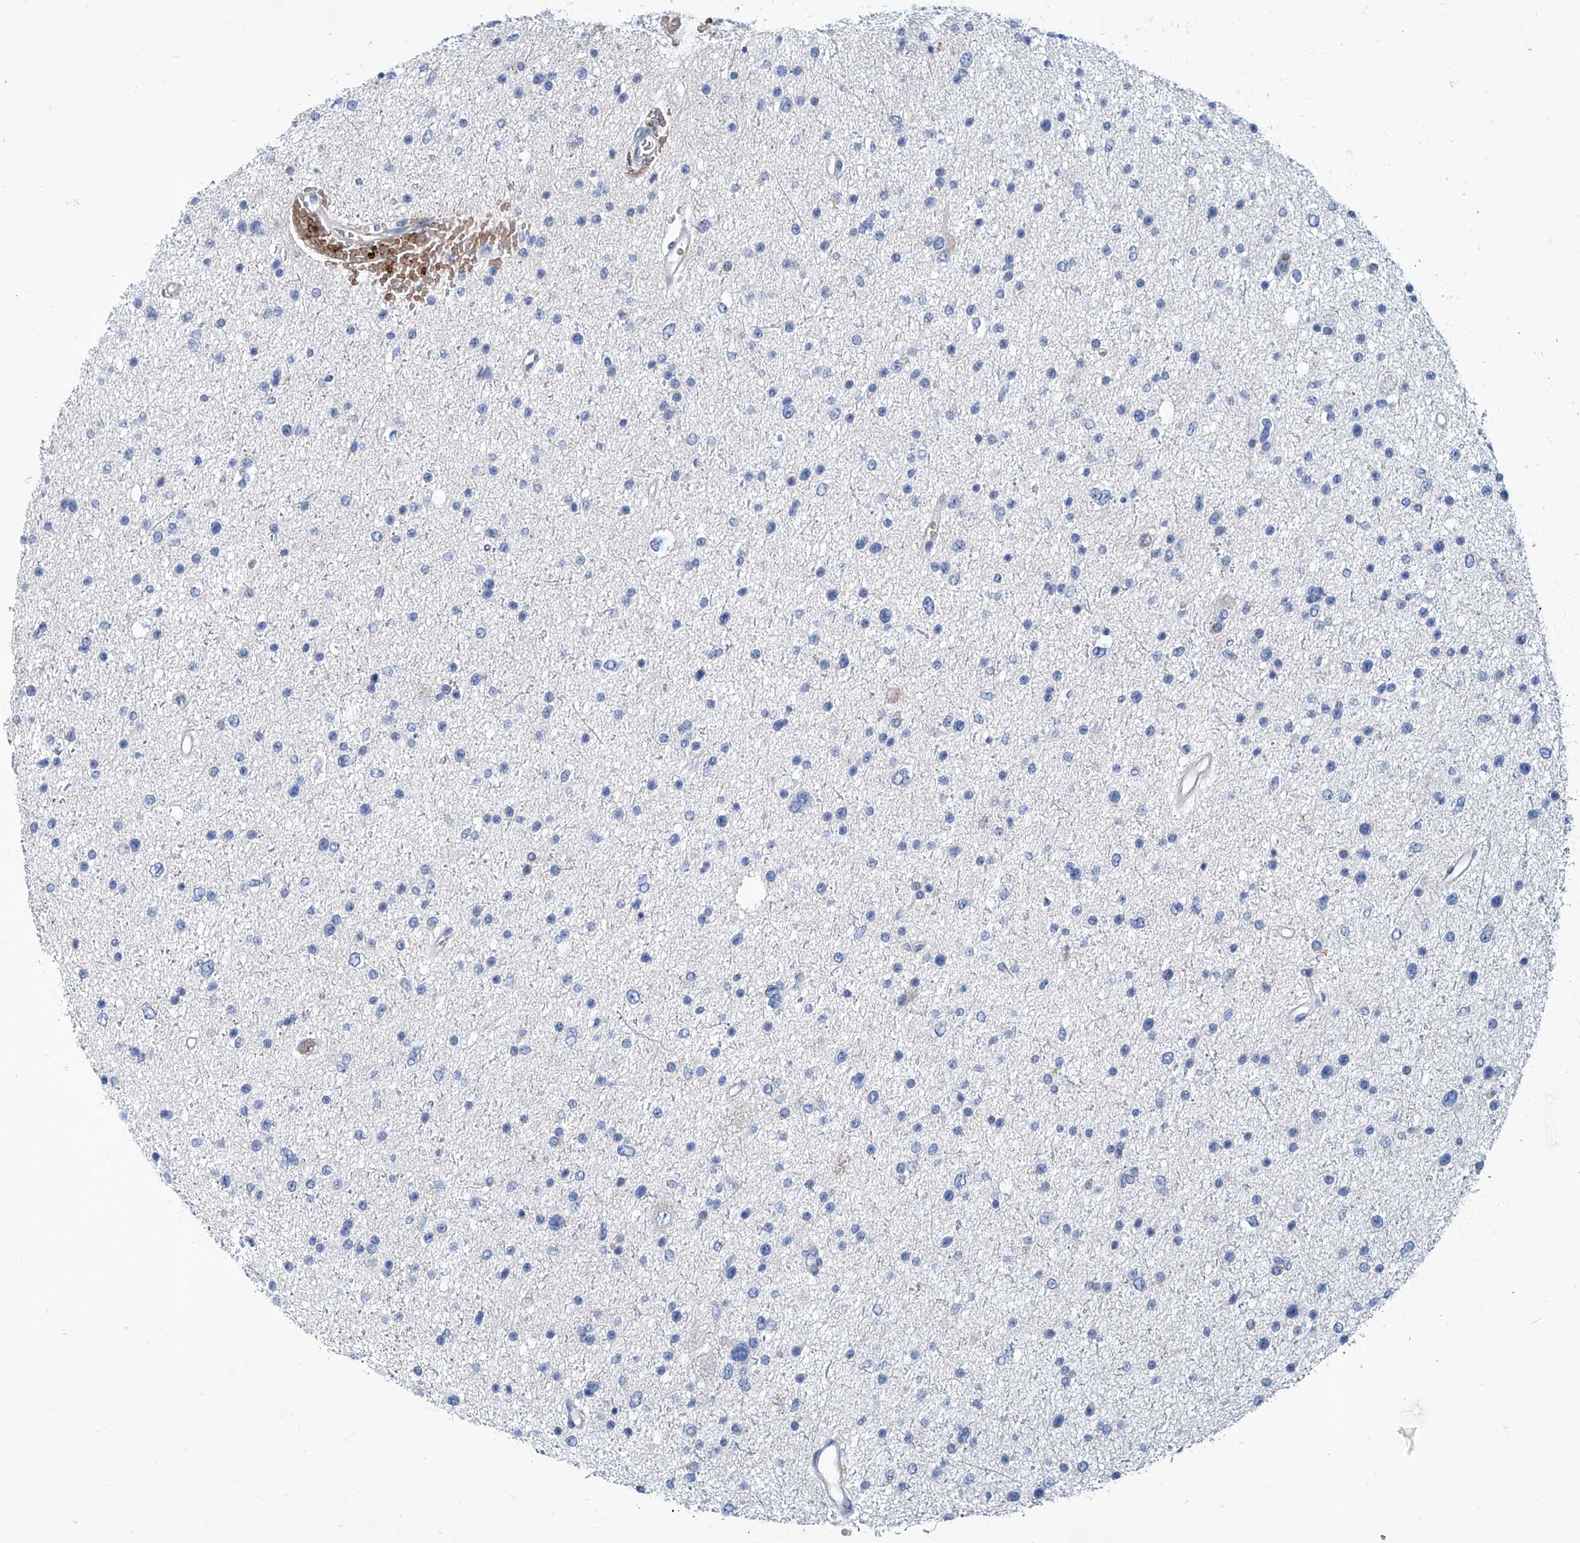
{"staining": {"intensity": "negative", "quantity": "none", "location": "none"}, "tissue": "glioma", "cell_type": "Tumor cells", "image_type": "cancer", "snomed": [{"axis": "morphology", "description": "Glioma, malignant, Low grade"}, {"axis": "topography", "description": "Brain"}], "caption": "The immunohistochemistry (IHC) micrograph has no significant expression in tumor cells of malignant low-grade glioma tissue.", "gene": "FPR2", "patient": {"sex": "female", "age": 37}}